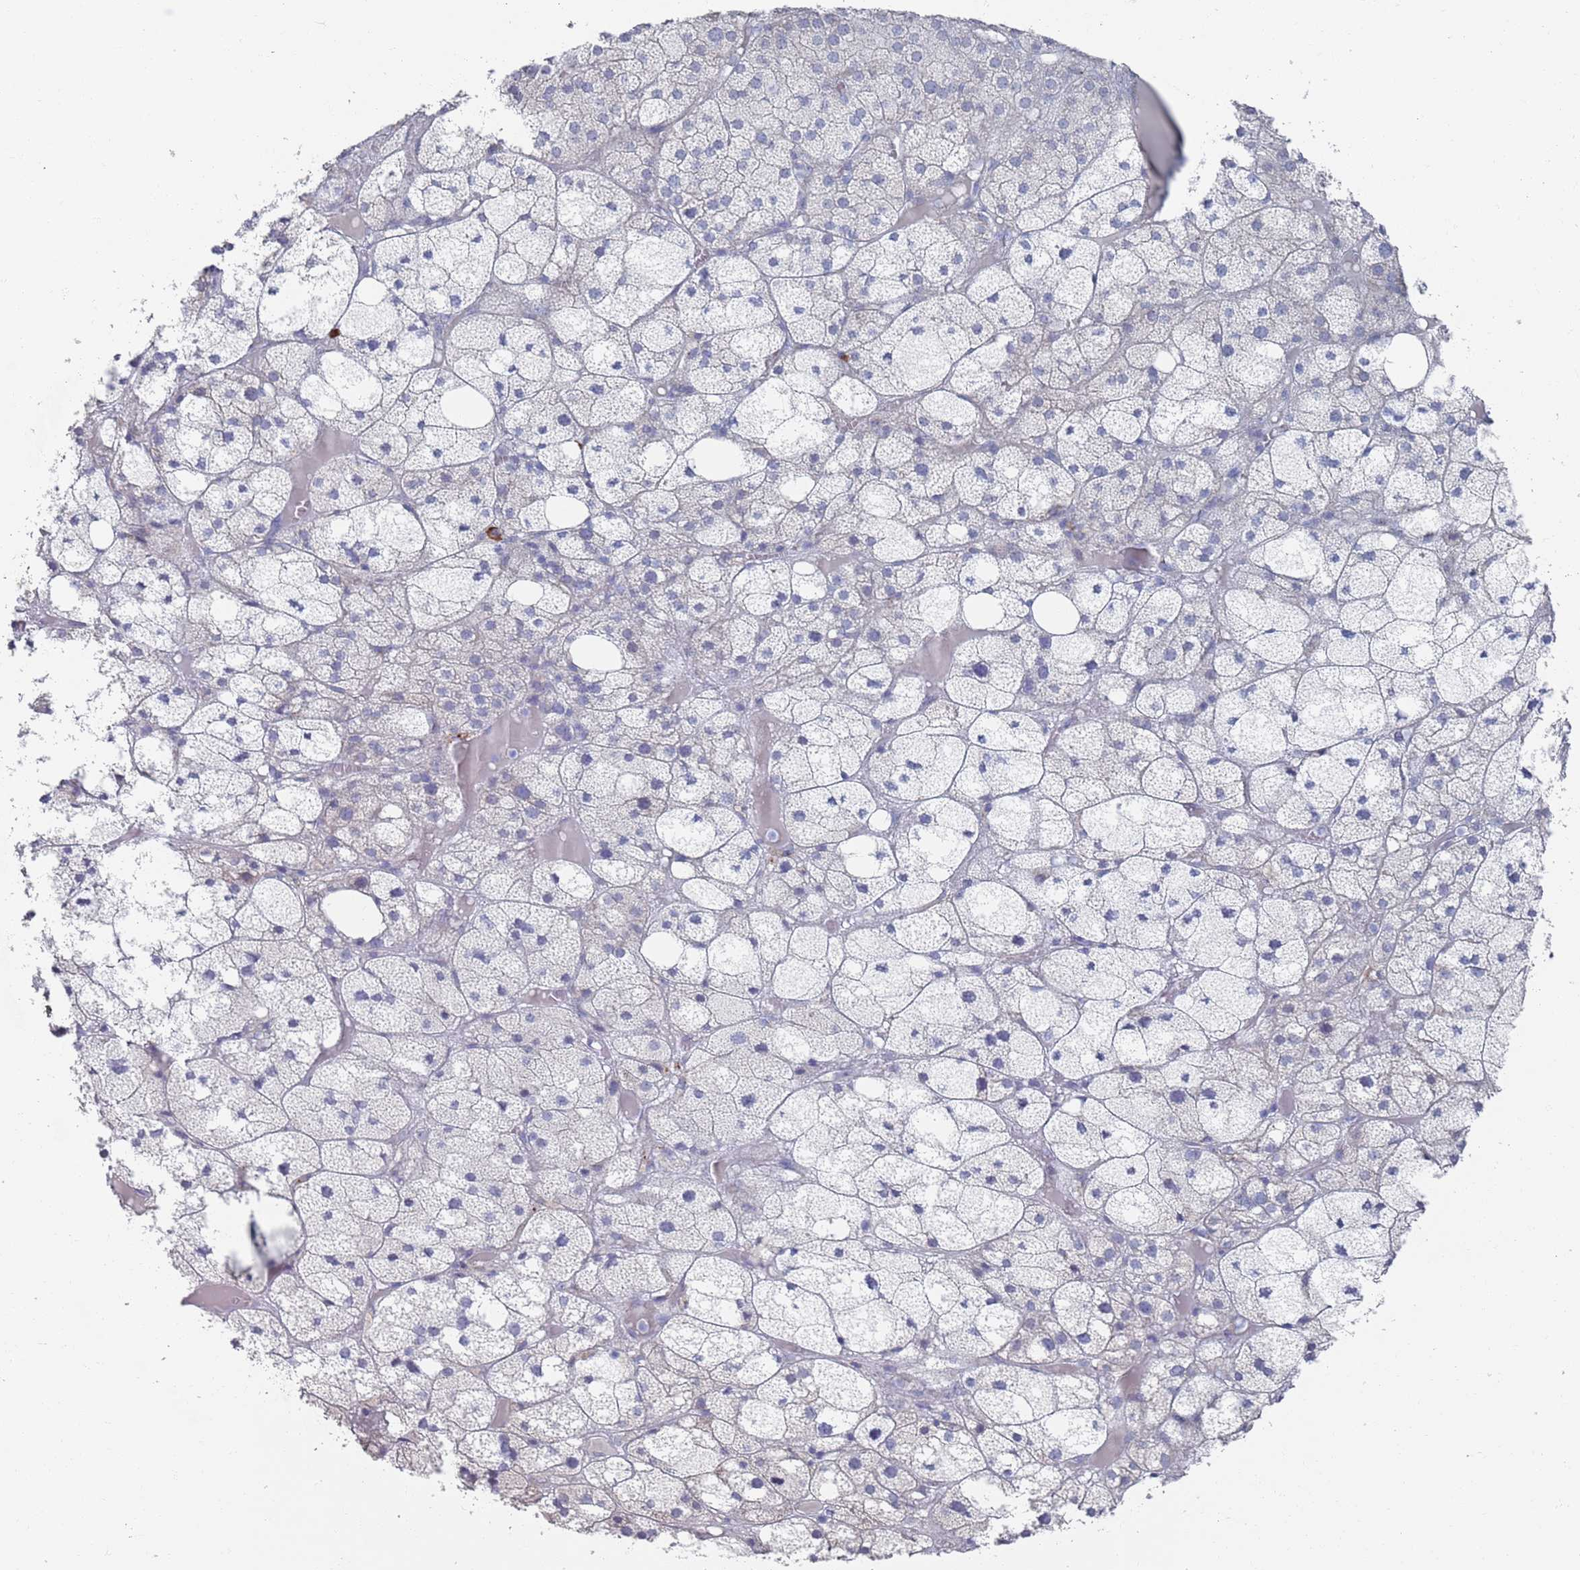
{"staining": {"intensity": "negative", "quantity": "none", "location": "none"}, "tissue": "adrenal gland", "cell_type": "Glandular cells", "image_type": "normal", "snomed": [{"axis": "morphology", "description": "Normal tissue, NOS"}, {"axis": "topography", "description": "Adrenal gland"}], "caption": "Adrenal gland was stained to show a protein in brown. There is no significant staining in glandular cells. (Brightfield microscopy of DAB (3,3'-diaminobenzidine) immunohistochemistry (IHC) at high magnification).", "gene": "MAT1A", "patient": {"sex": "female", "age": 61}}